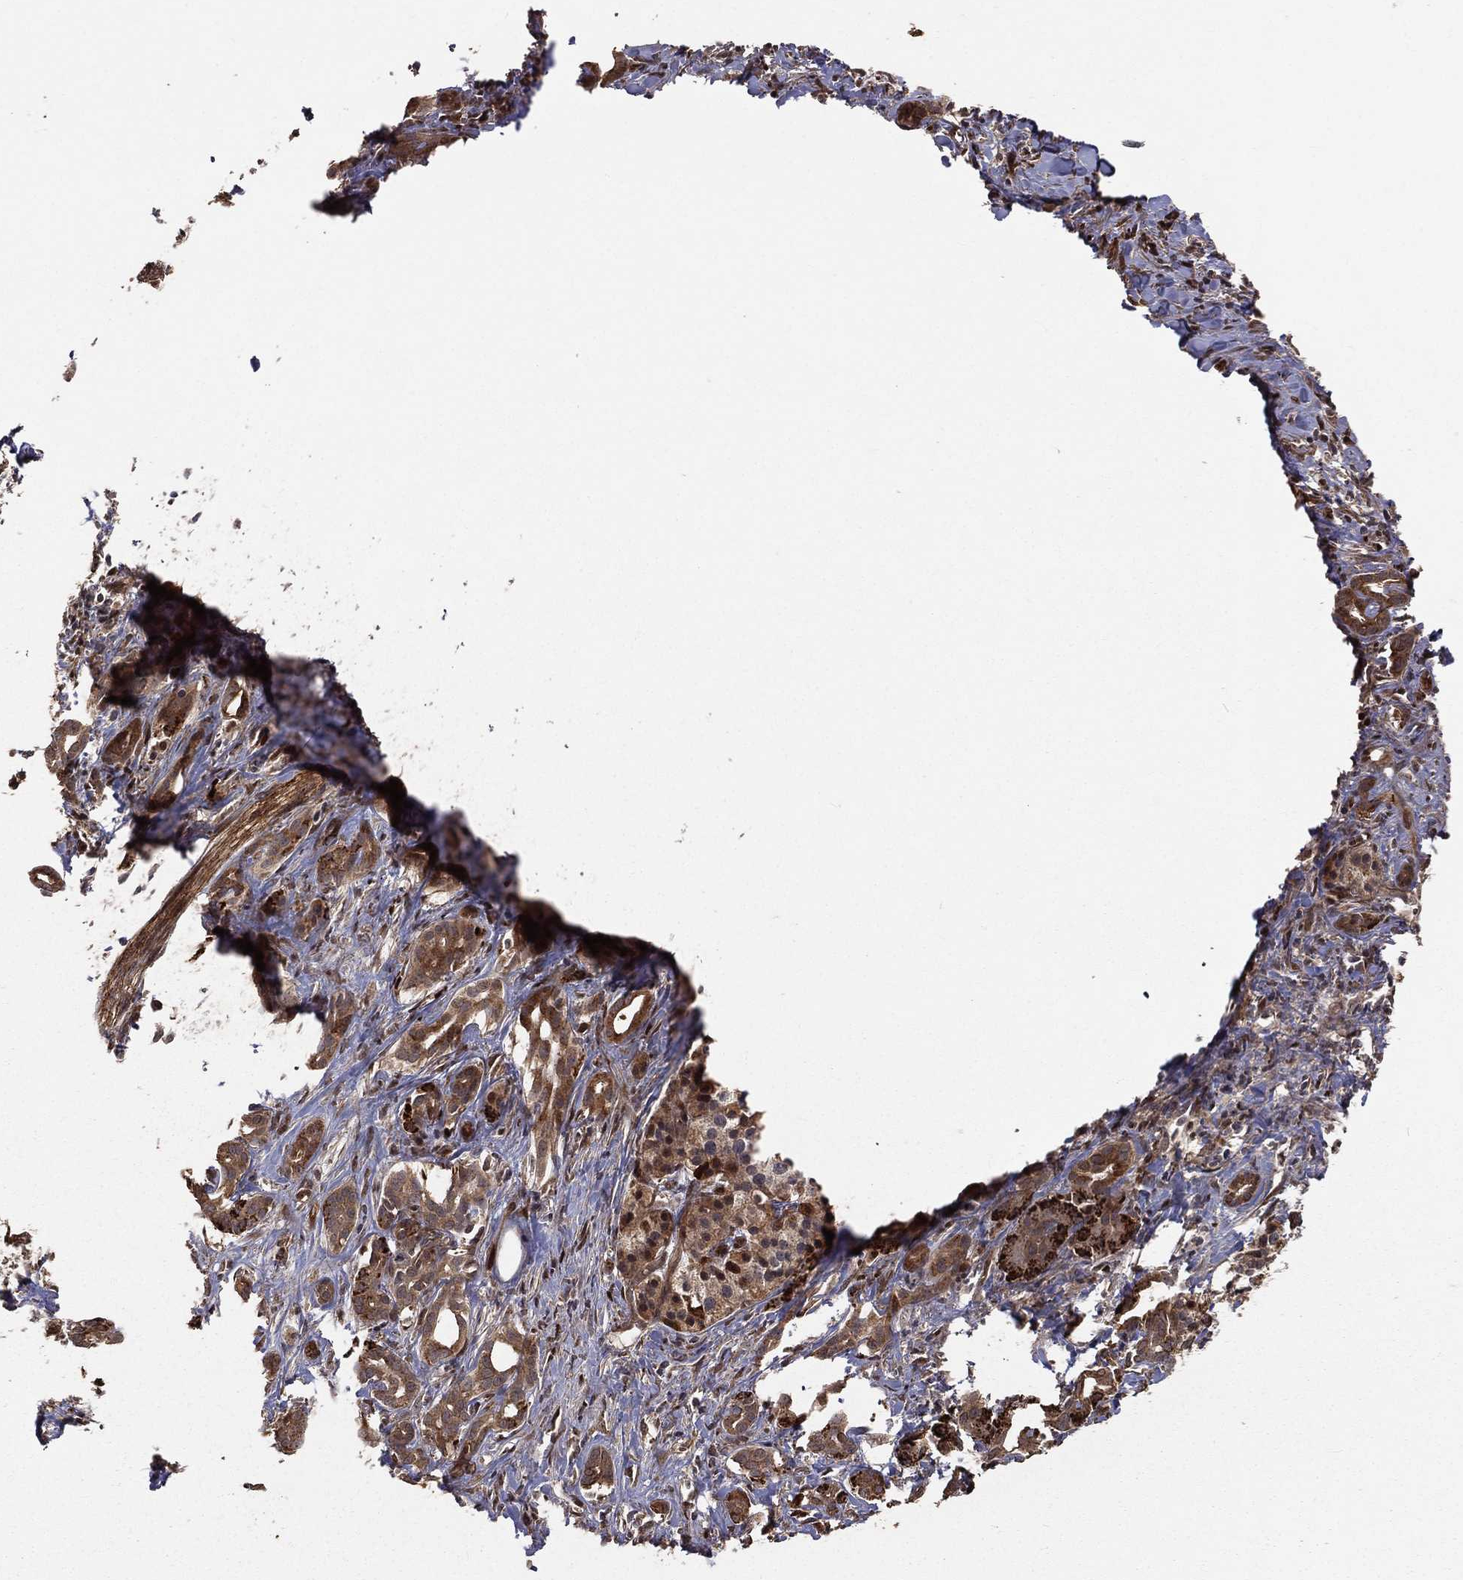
{"staining": {"intensity": "moderate", "quantity": ">75%", "location": "cytoplasmic/membranous,nuclear"}, "tissue": "pancreatic cancer", "cell_type": "Tumor cells", "image_type": "cancer", "snomed": [{"axis": "morphology", "description": "Adenocarcinoma, NOS"}, {"axis": "topography", "description": "Pancreas"}], "caption": "Protein analysis of adenocarcinoma (pancreatic) tissue displays moderate cytoplasmic/membranous and nuclear positivity in approximately >75% of tumor cells. (Brightfield microscopy of DAB IHC at high magnification).", "gene": "MAPK1", "patient": {"sex": "male", "age": 61}}